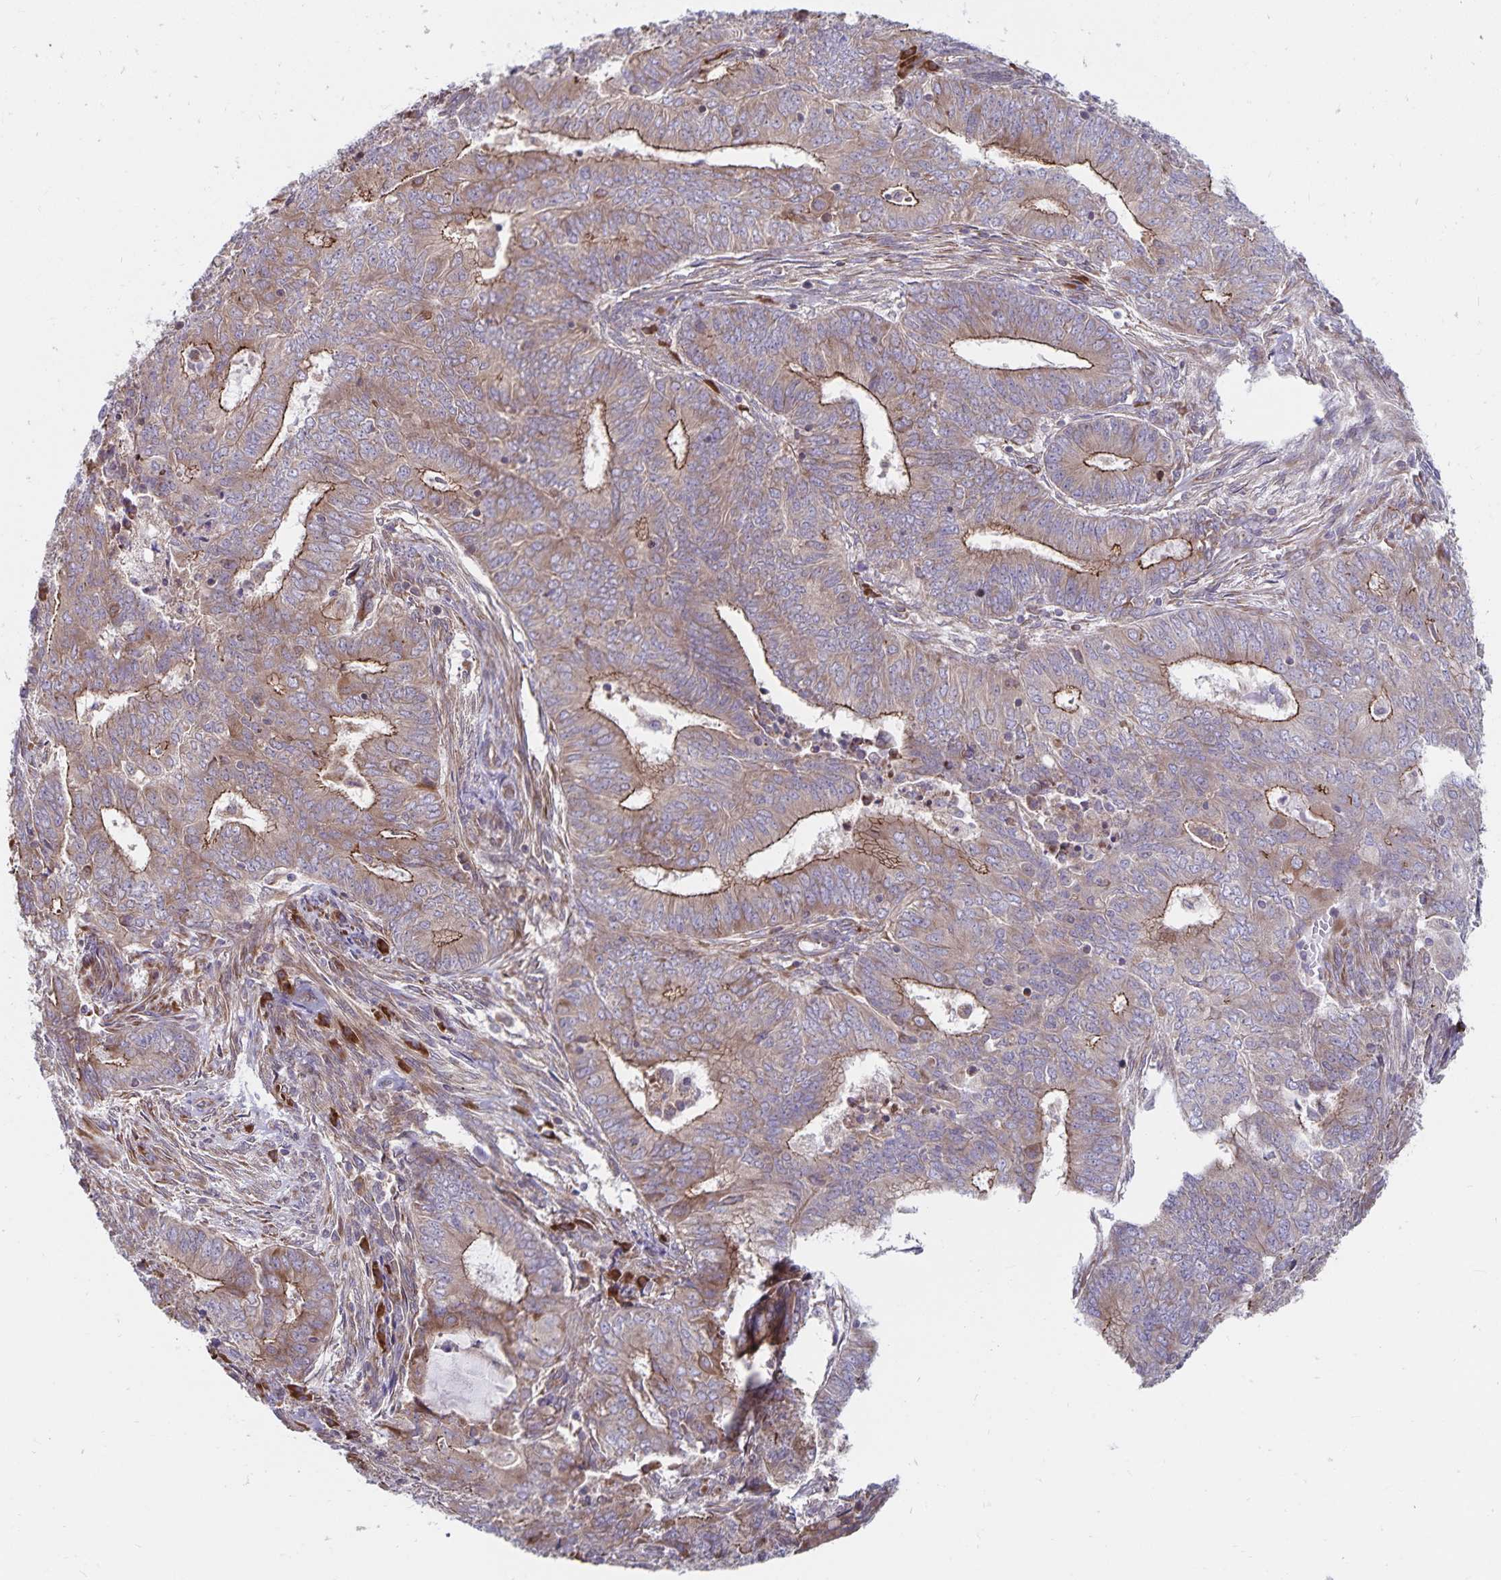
{"staining": {"intensity": "moderate", "quantity": ">75%", "location": "cytoplasmic/membranous"}, "tissue": "endometrial cancer", "cell_type": "Tumor cells", "image_type": "cancer", "snomed": [{"axis": "morphology", "description": "Adenocarcinoma, NOS"}, {"axis": "topography", "description": "Endometrium"}], "caption": "Immunohistochemistry (IHC) photomicrograph of neoplastic tissue: endometrial cancer stained using IHC demonstrates medium levels of moderate protein expression localized specifically in the cytoplasmic/membranous of tumor cells, appearing as a cytoplasmic/membranous brown color.", "gene": "SEC62", "patient": {"sex": "female", "age": 62}}